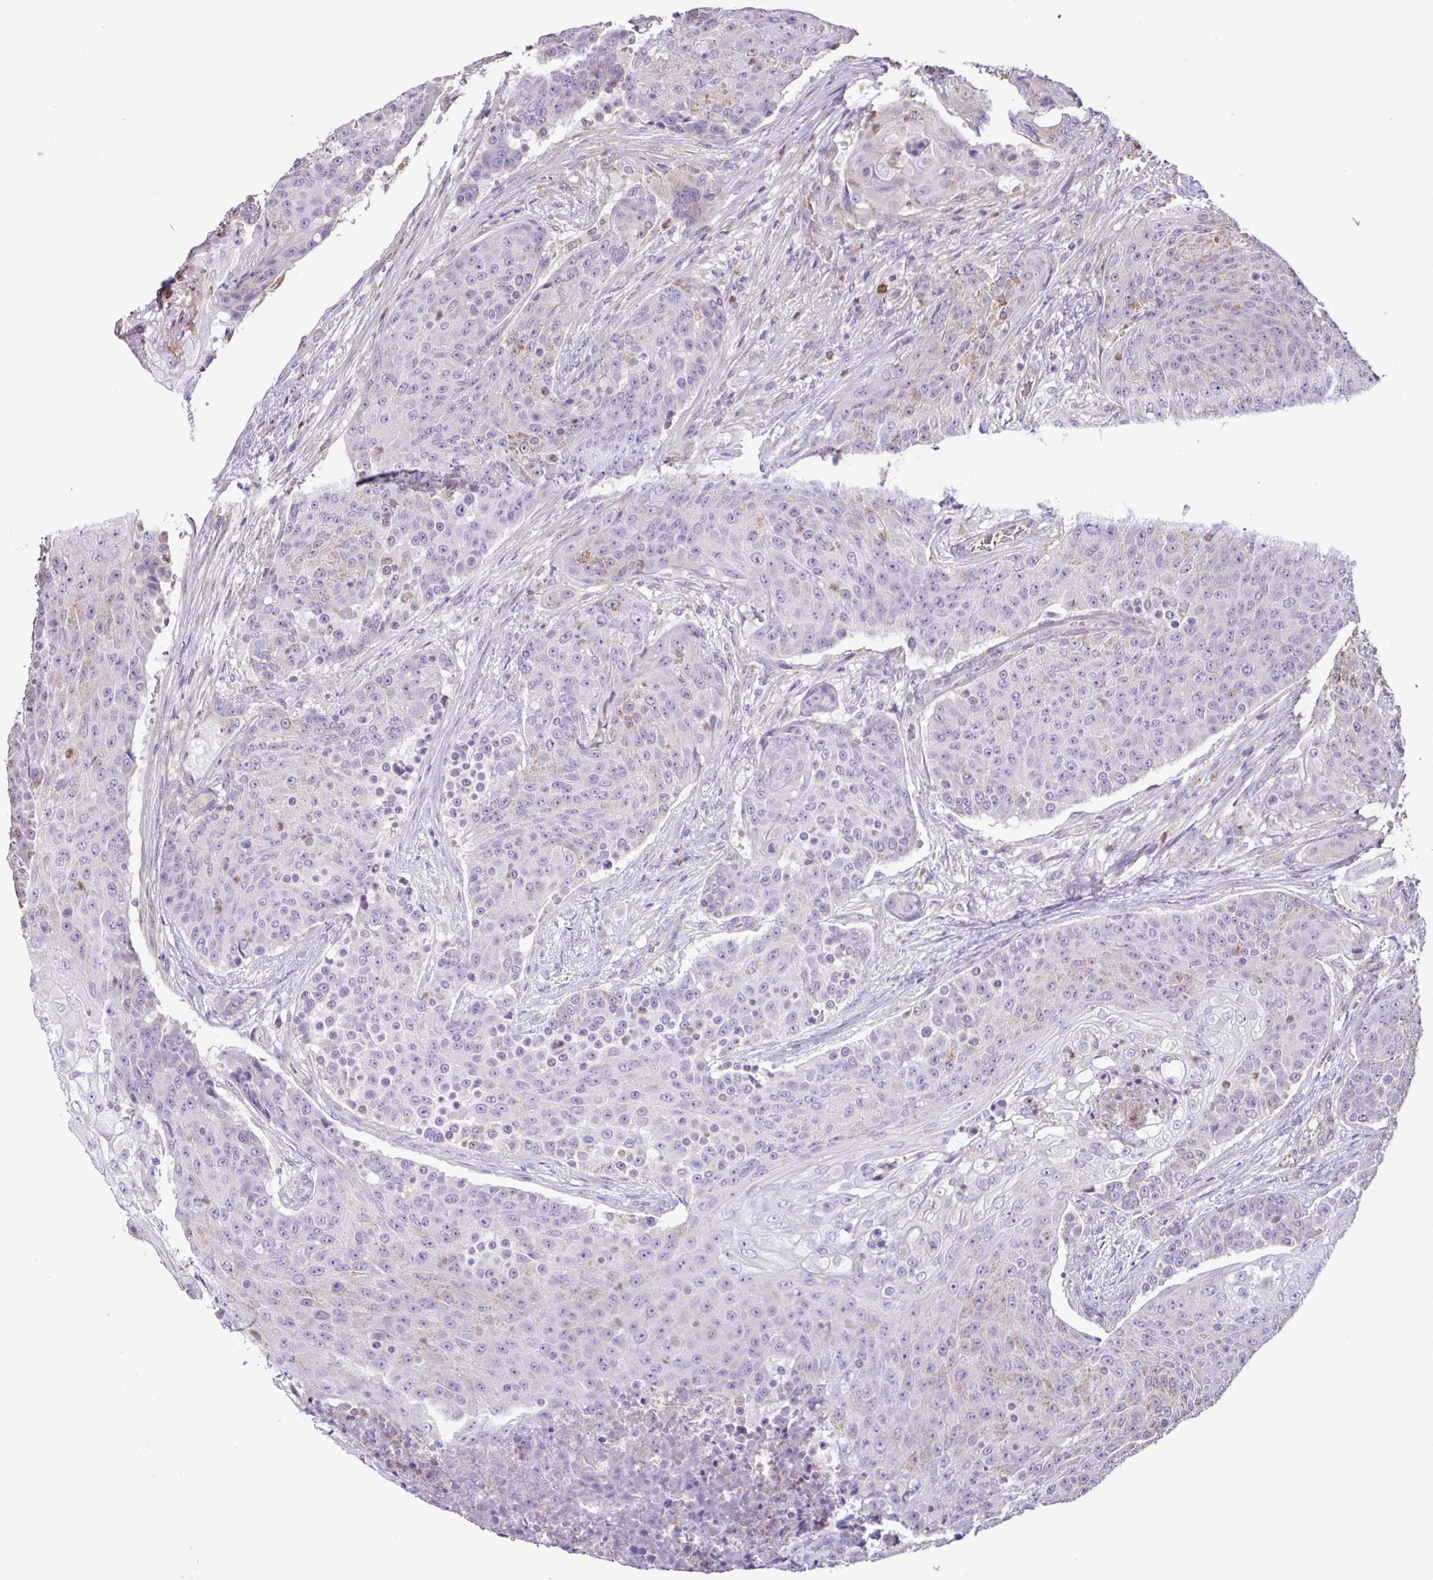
{"staining": {"intensity": "negative", "quantity": "none", "location": "none"}, "tissue": "urothelial cancer", "cell_type": "Tumor cells", "image_type": "cancer", "snomed": [{"axis": "morphology", "description": "Urothelial carcinoma, High grade"}, {"axis": "topography", "description": "Urinary bladder"}], "caption": "Histopathology image shows no significant protein staining in tumor cells of urothelial cancer.", "gene": "CHST11", "patient": {"sex": "female", "age": 63}}